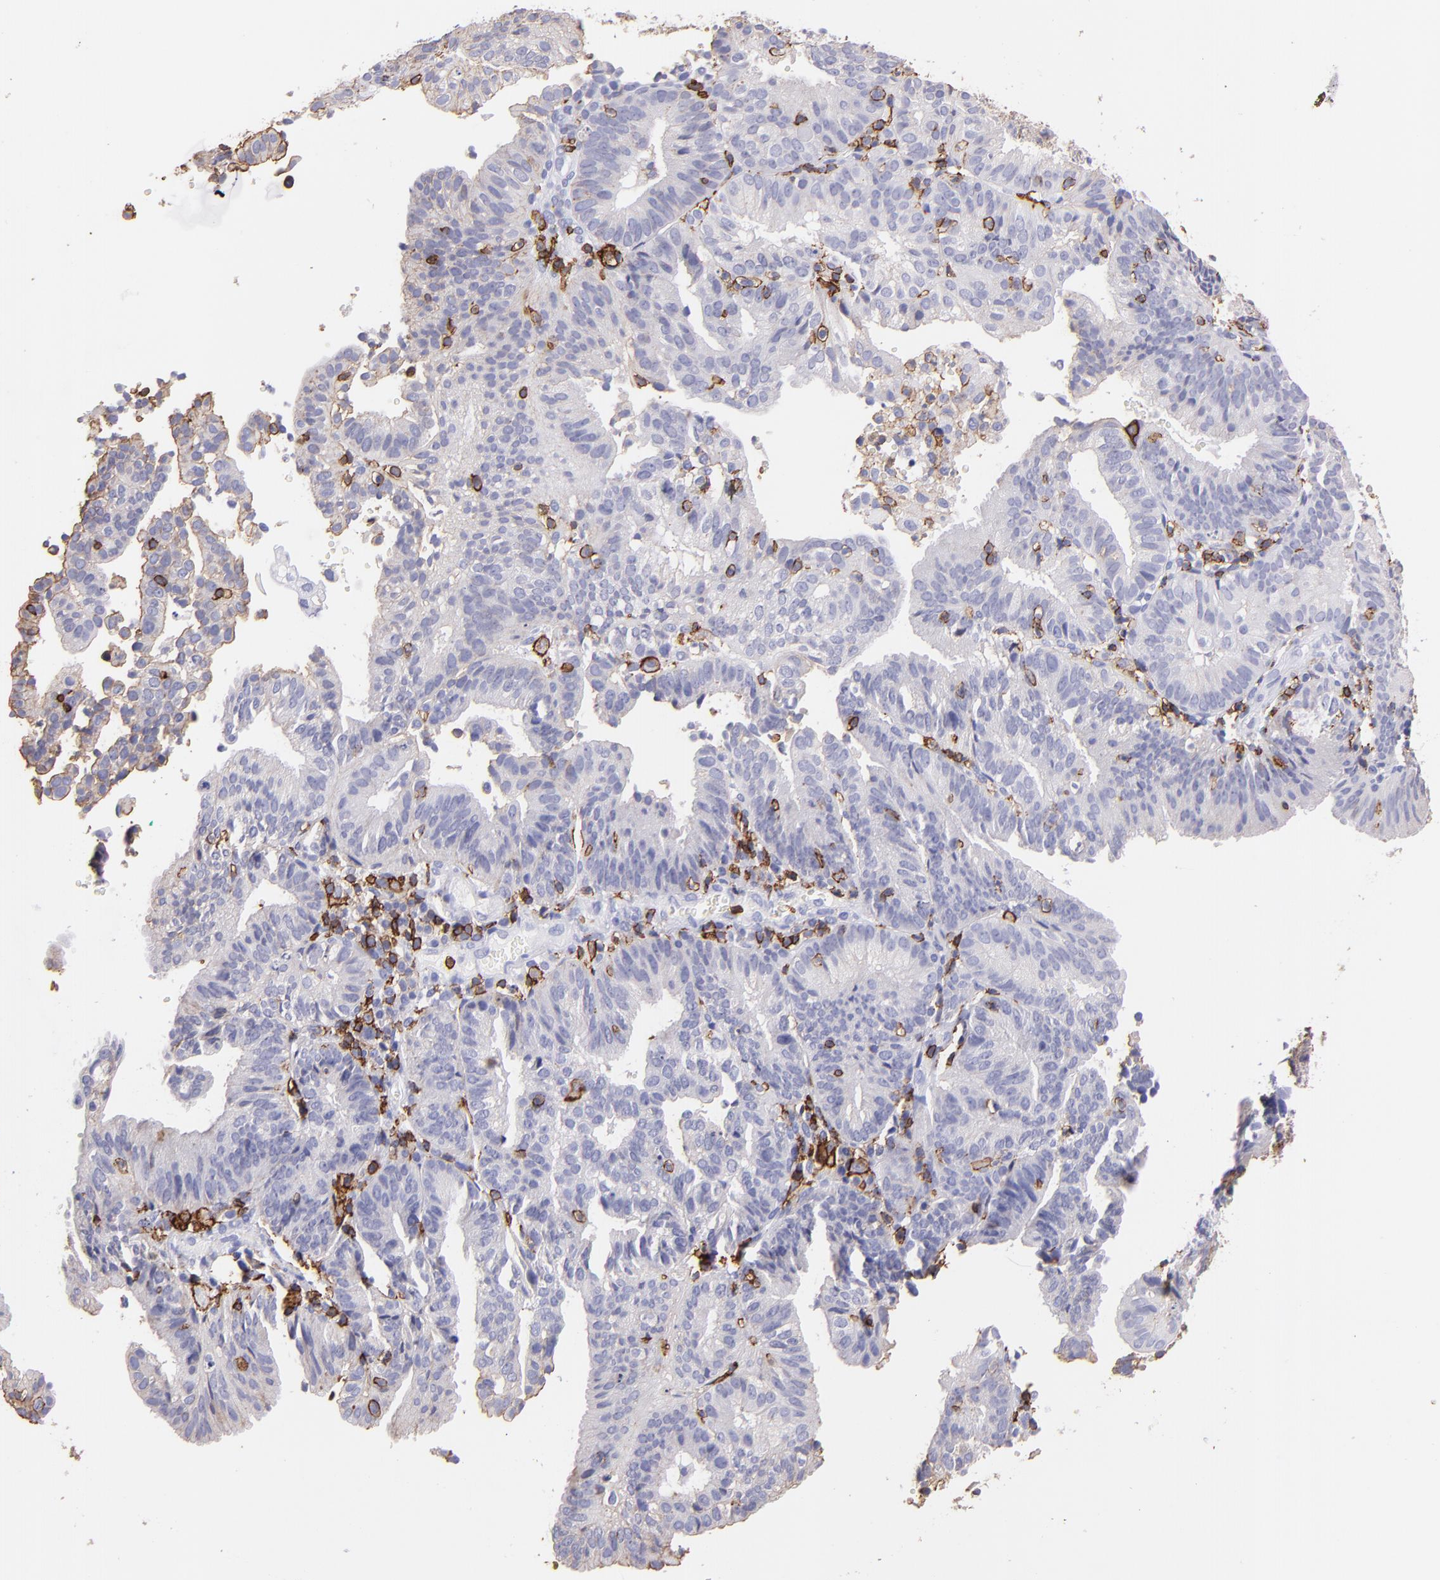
{"staining": {"intensity": "negative", "quantity": "none", "location": "none"}, "tissue": "cervical cancer", "cell_type": "Tumor cells", "image_type": "cancer", "snomed": [{"axis": "morphology", "description": "Adenocarcinoma, NOS"}, {"axis": "topography", "description": "Cervix"}], "caption": "Adenocarcinoma (cervical) was stained to show a protein in brown. There is no significant staining in tumor cells.", "gene": "SPN", "patient": {"sex": "female", "age": 60}}